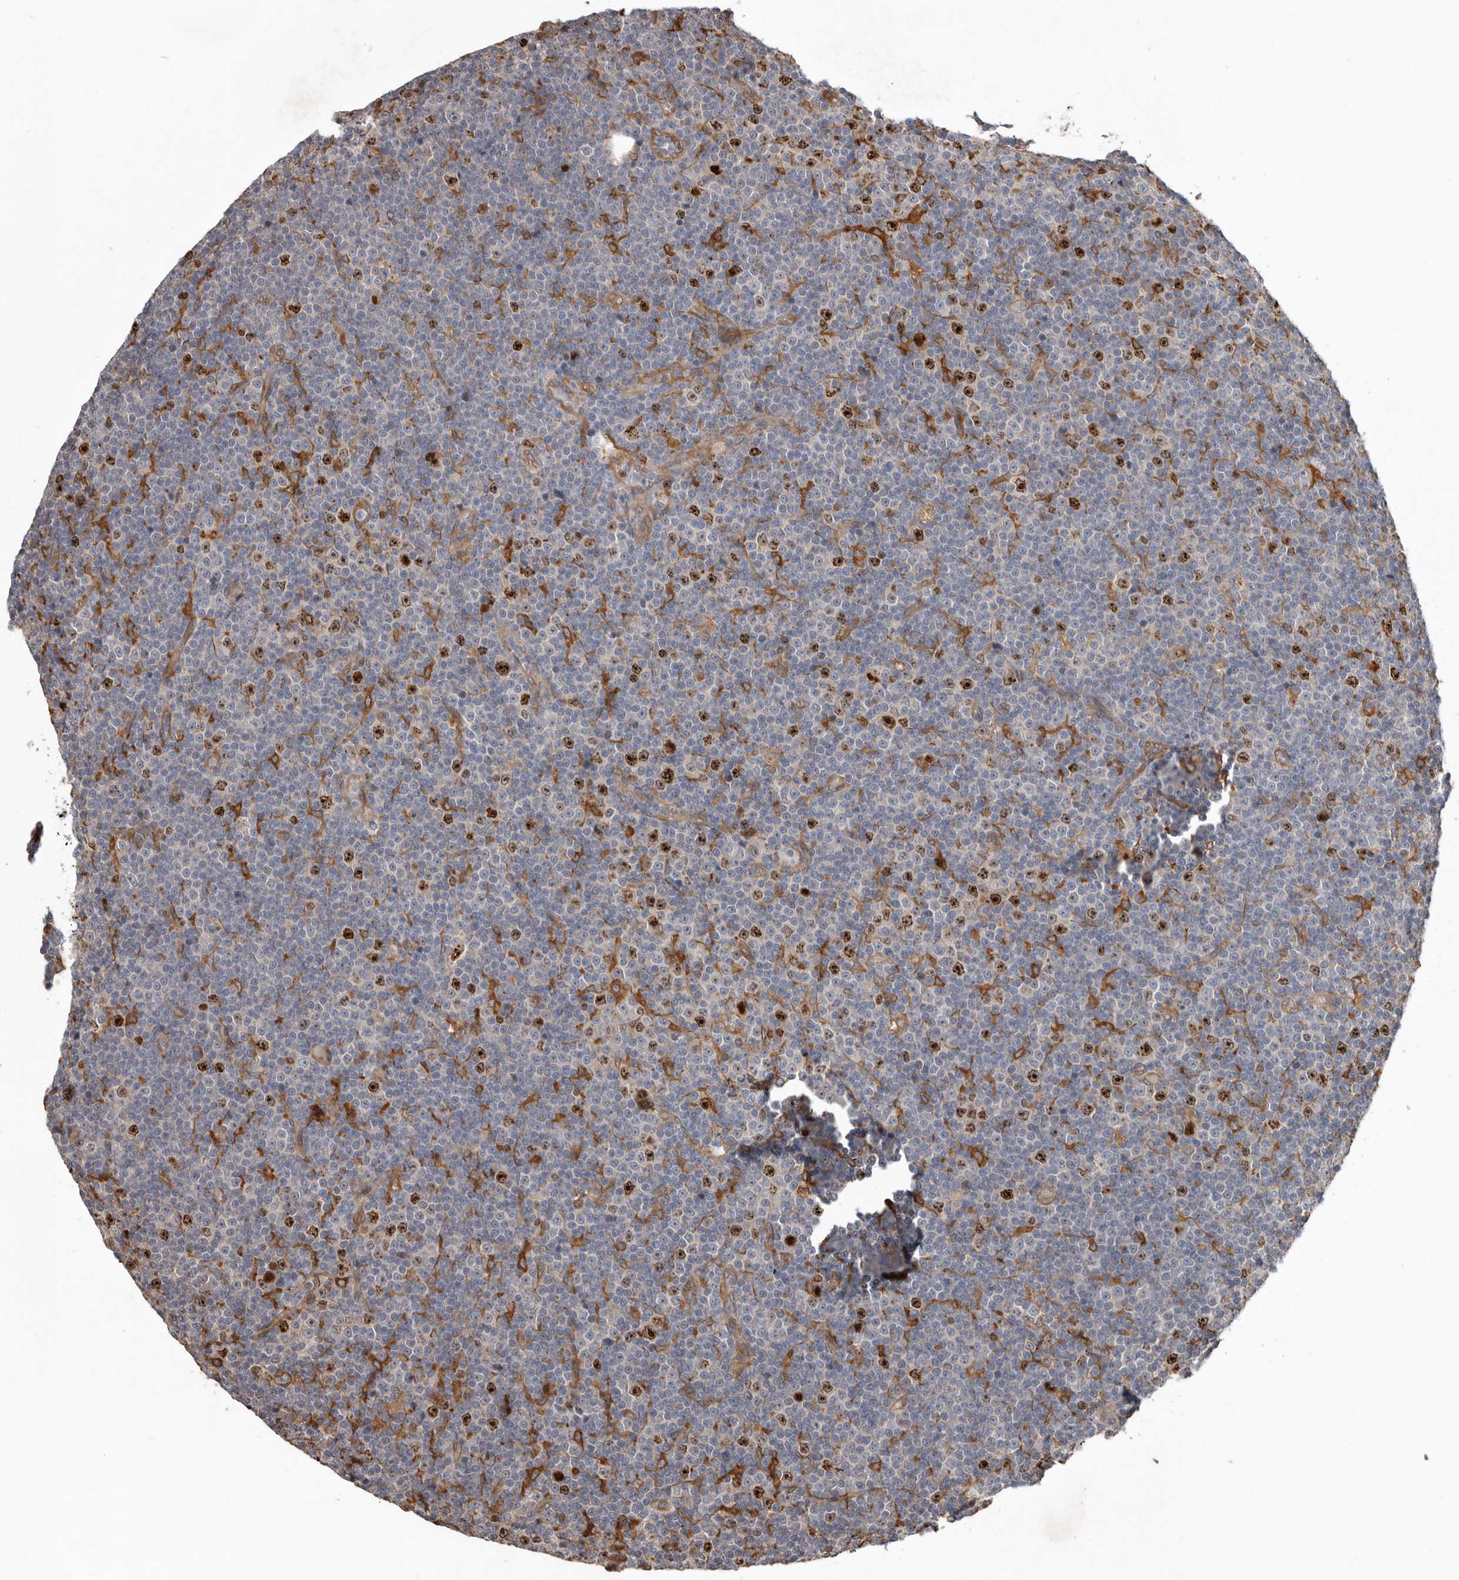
{"staining": {"intensity": "strong", "quantity": "<25%", "location": "nuclear"}, "tissue": "lymphoma", "cell_type": "Tumor cells", "image_type": "cancer", "snomed": [{"axis": "morphology", "description": "Malignant lymphoma, non-Hodgkin's type, Low grade"}, {"axis": "topography", "description": "Lymph node"}], "caption": "Immunohistochemical staining of human lymphoma shows strong nuclear protein staining in approximately <25% of tumor cells.", "gene": "CDCA8", "patient": {"sex": "female", "age": 67}}